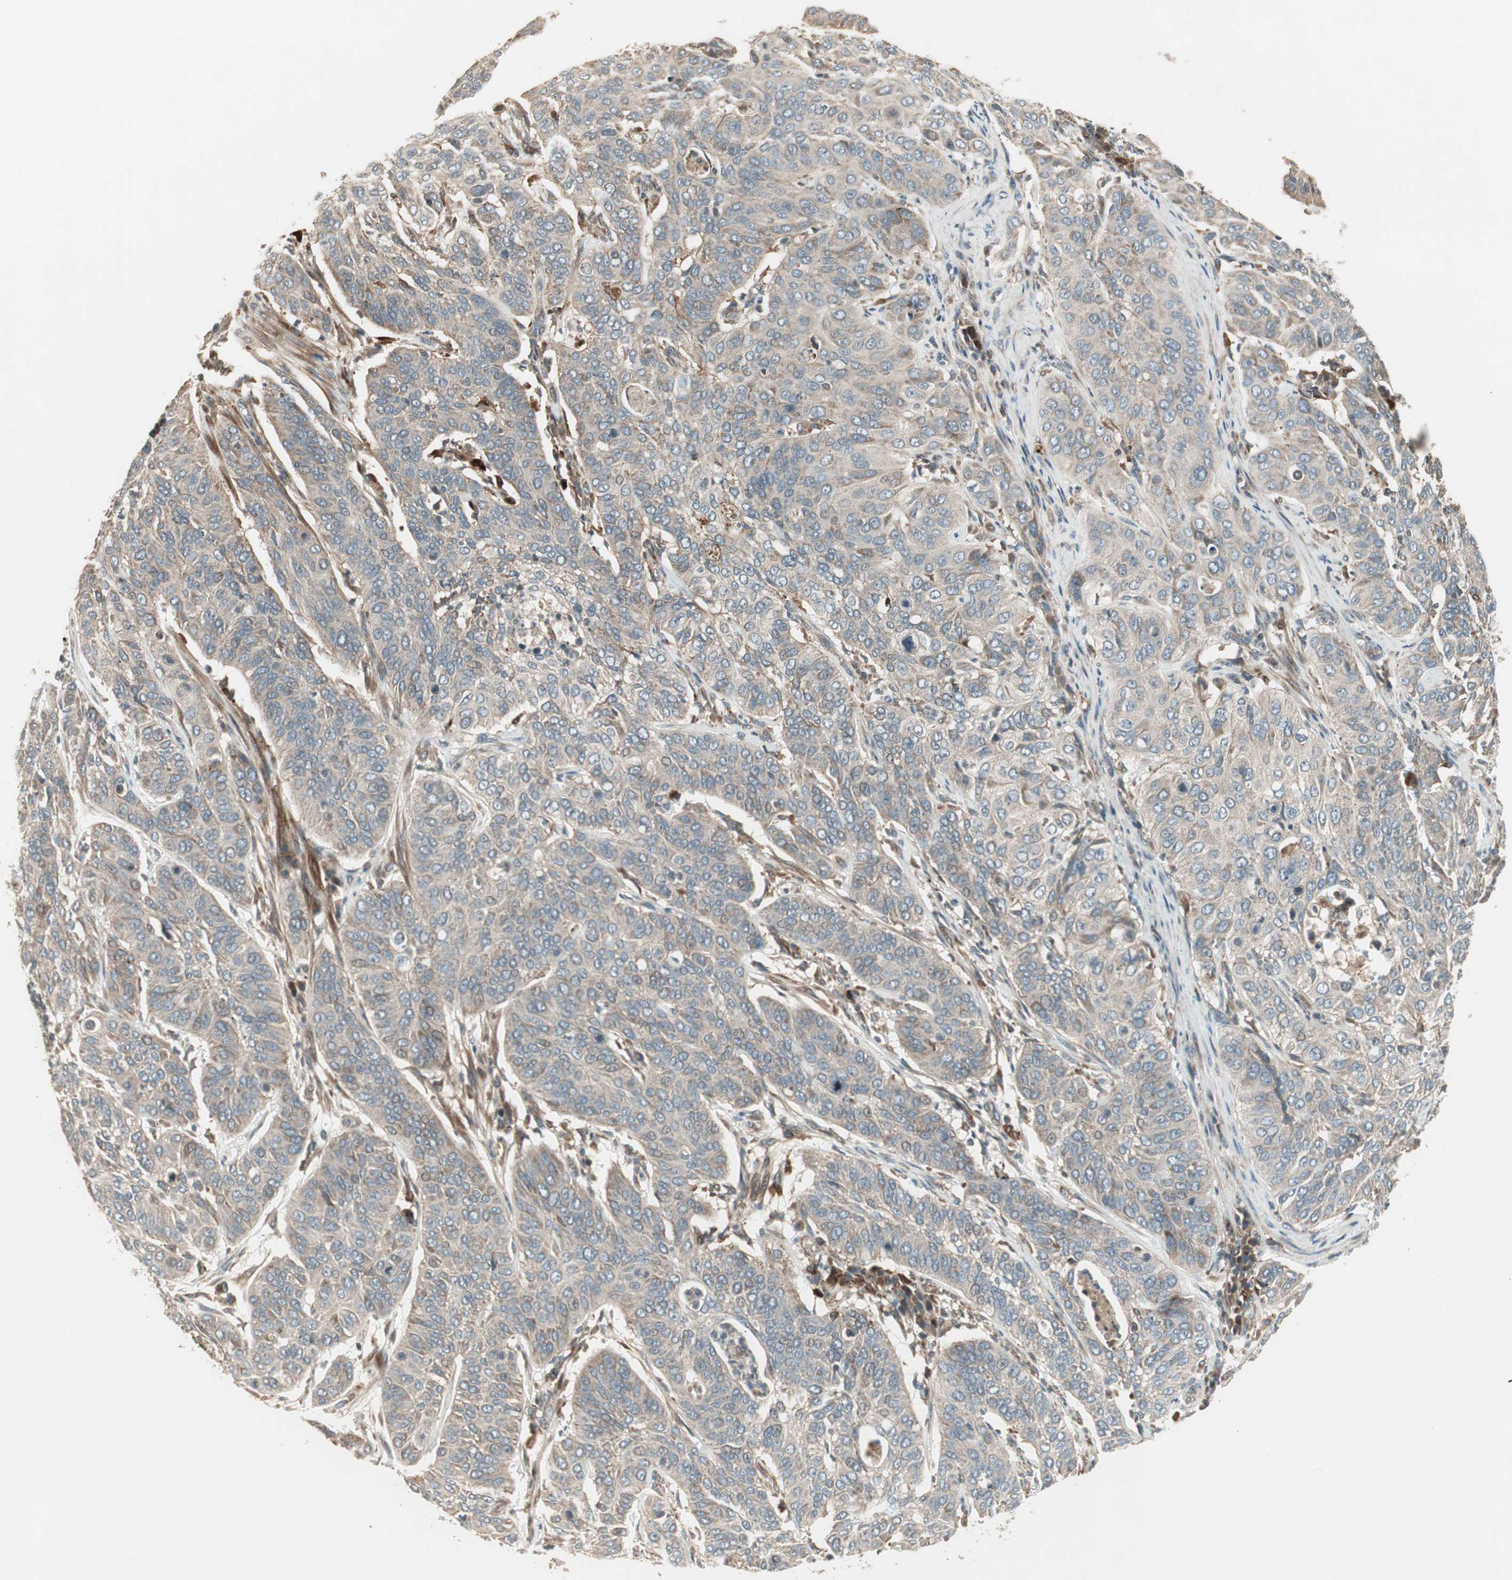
{"staining": {"intensity": "weak", "quantity": "<25%", "location": "cytoplasmic/membranous"}, "tissue": "cervical cancer", "cell_type": "Tumor cells", "image_type": "cancer", "snomed": [{"axis": "morphology", "description": "Squamous cell carcinoma, NOS"}, {"axis": "topography", "description": "Cervix"}], "caption": "The histopathology image demonstrates no significant expression in tumor cells of cervical cancer. (Stains: DAB immunohistochemistry with hematoxylin counter stain, Microscopy: brightfield microscopy at high magnification).", "gene": "SFRP1", "patient": {"sex": "female", "age": 39}}